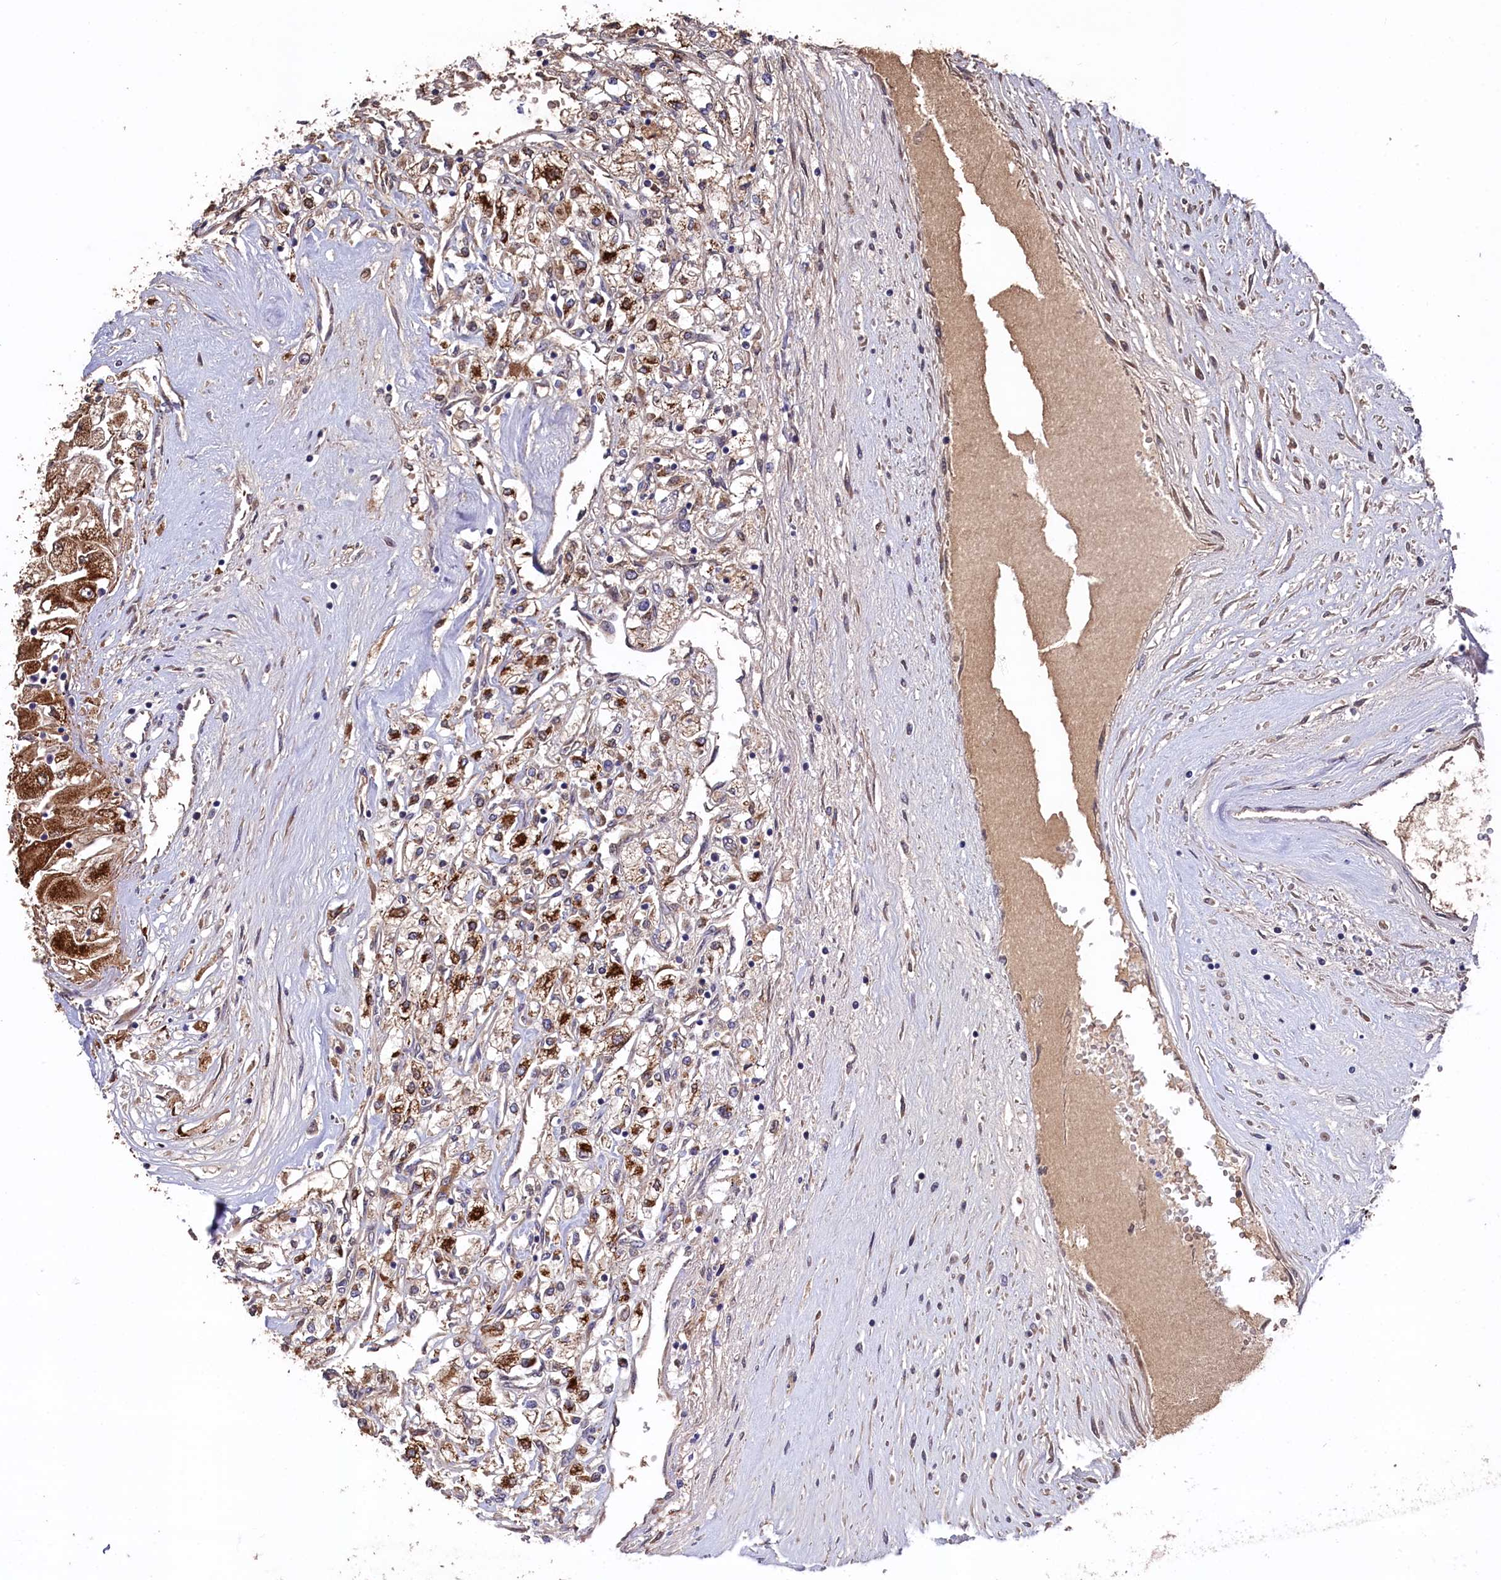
{"staining": {"intensity": "moderate", "quantity": ">75%", "location": "cytoplasmic/membranous"}, "tissue": "renal cancer", "cell_type": "Tumor cells", "image_type": "cancer", "snomed": [{"axis": "morphology", "description": "Adenocarcinoma, NOS"}, {"axis": "topography", "description": "Kidney"}], "caption": "Adenocarcinoma (renal) tissue shows moderate cytoplasmic/membranous positivity in about >75% of tumor cells (brown staining indicates protein expression, while blue staining denotes nuclei).", "gene": "SLC12A4", "patient": {"sex": "male", "age": 80}}